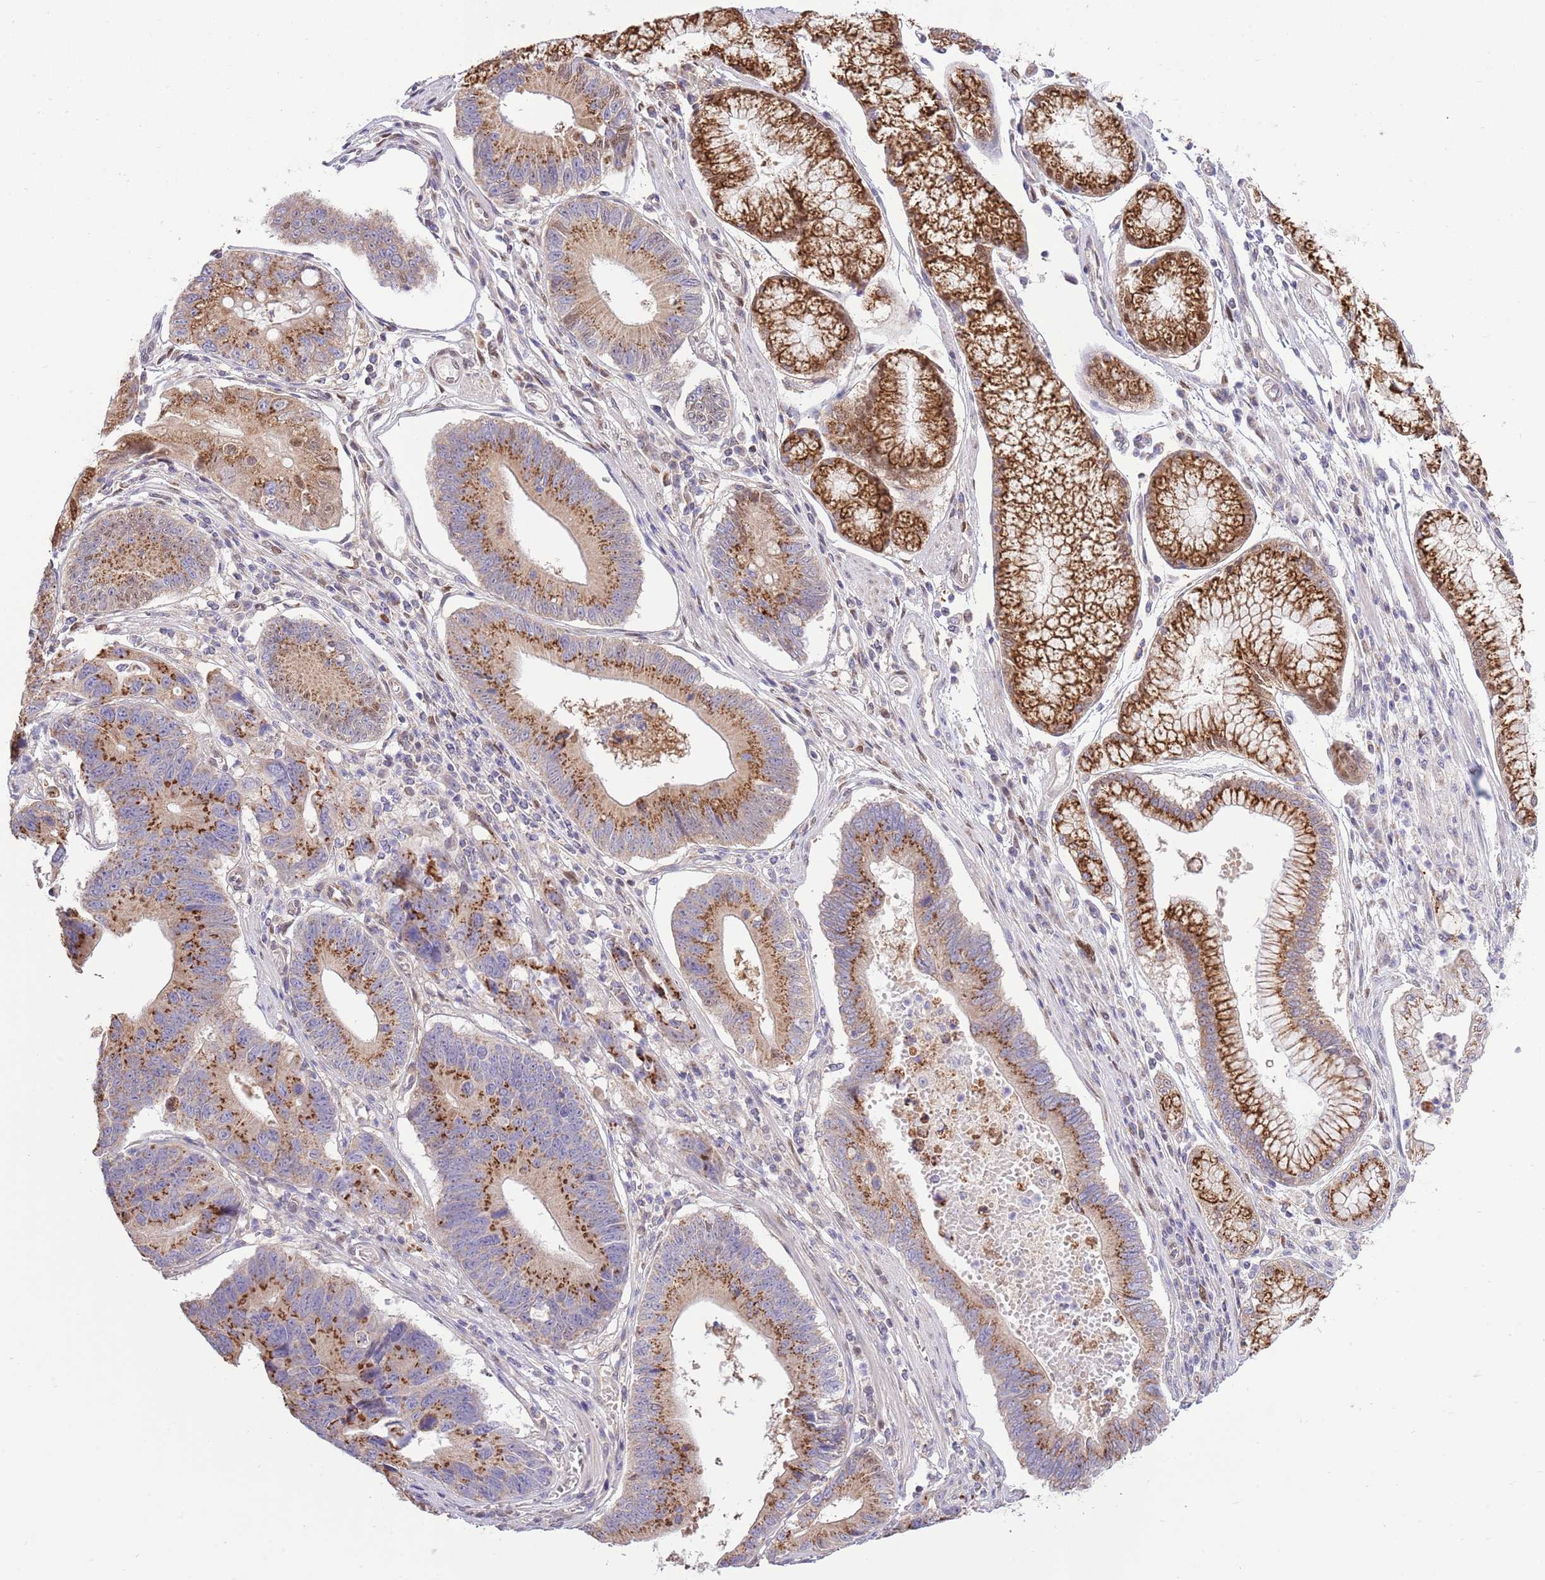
{"staining": {"intensity": "strong", "quantity": "25%-75%", "location": "cytoplasmic/membranous"}, "tissue": "stomach cancer", "cell_type": "Tumor cells", "image_type": "cancer", "snomed": [{"axis": "morphology", "description": "Adenocarcinoma, NOS"}, {"axis": "topography", "description": "Stomach"}], "caption": "Protein expression analysis of human stomach adenocarcinoma reveals strong cytoplasmic/membranous staining in approximately 25%-75% of tumor cells. The staining was performed using DAB to visualize the protein expression in brown, while the nuclei were stained in blue with hematoxylin (Magnification: 20x).", "gene": "ARL2BP", "patient": {"sex": "male", "age": 59}}